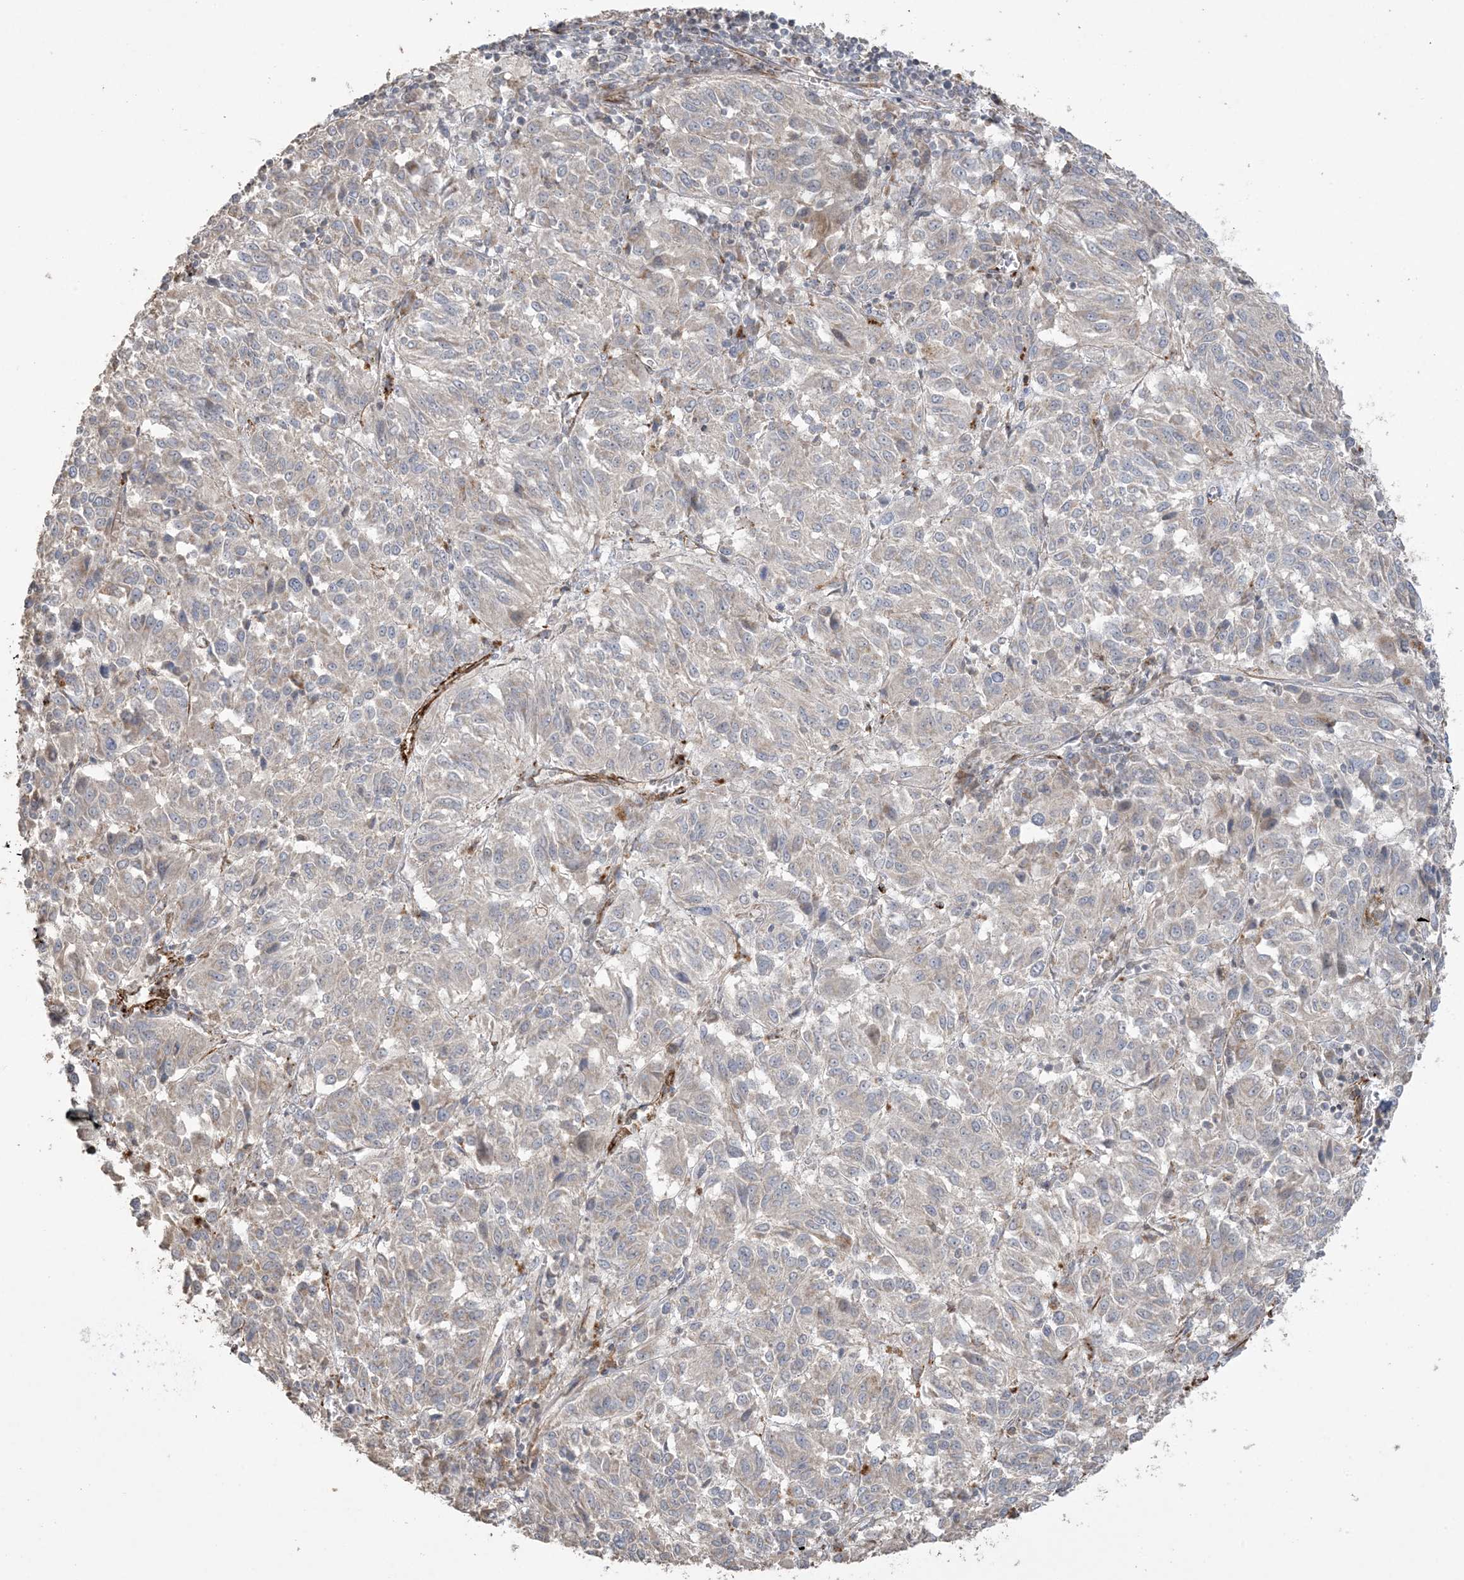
{"staining": {"intensity": "weak", "quantity": ">75%", "location": "cytoplasmic/membranous"}, "tissue": "melanoma", "cell_type": "Tumor cells", "image_type": "cancer", "snomed": [{"axis": "morphology", "description": "Malignant melanoma, Metastatic site"}, {"axis": "topography", "description": "Lung"}], "caption": "Weak cytoplasmic/membranous protein expression is identified in approximately >75% of tumor cells in malignant melanoma (metastatic site).", "gene": "AGA", "patient": {"sex": "male", "age": 64}}